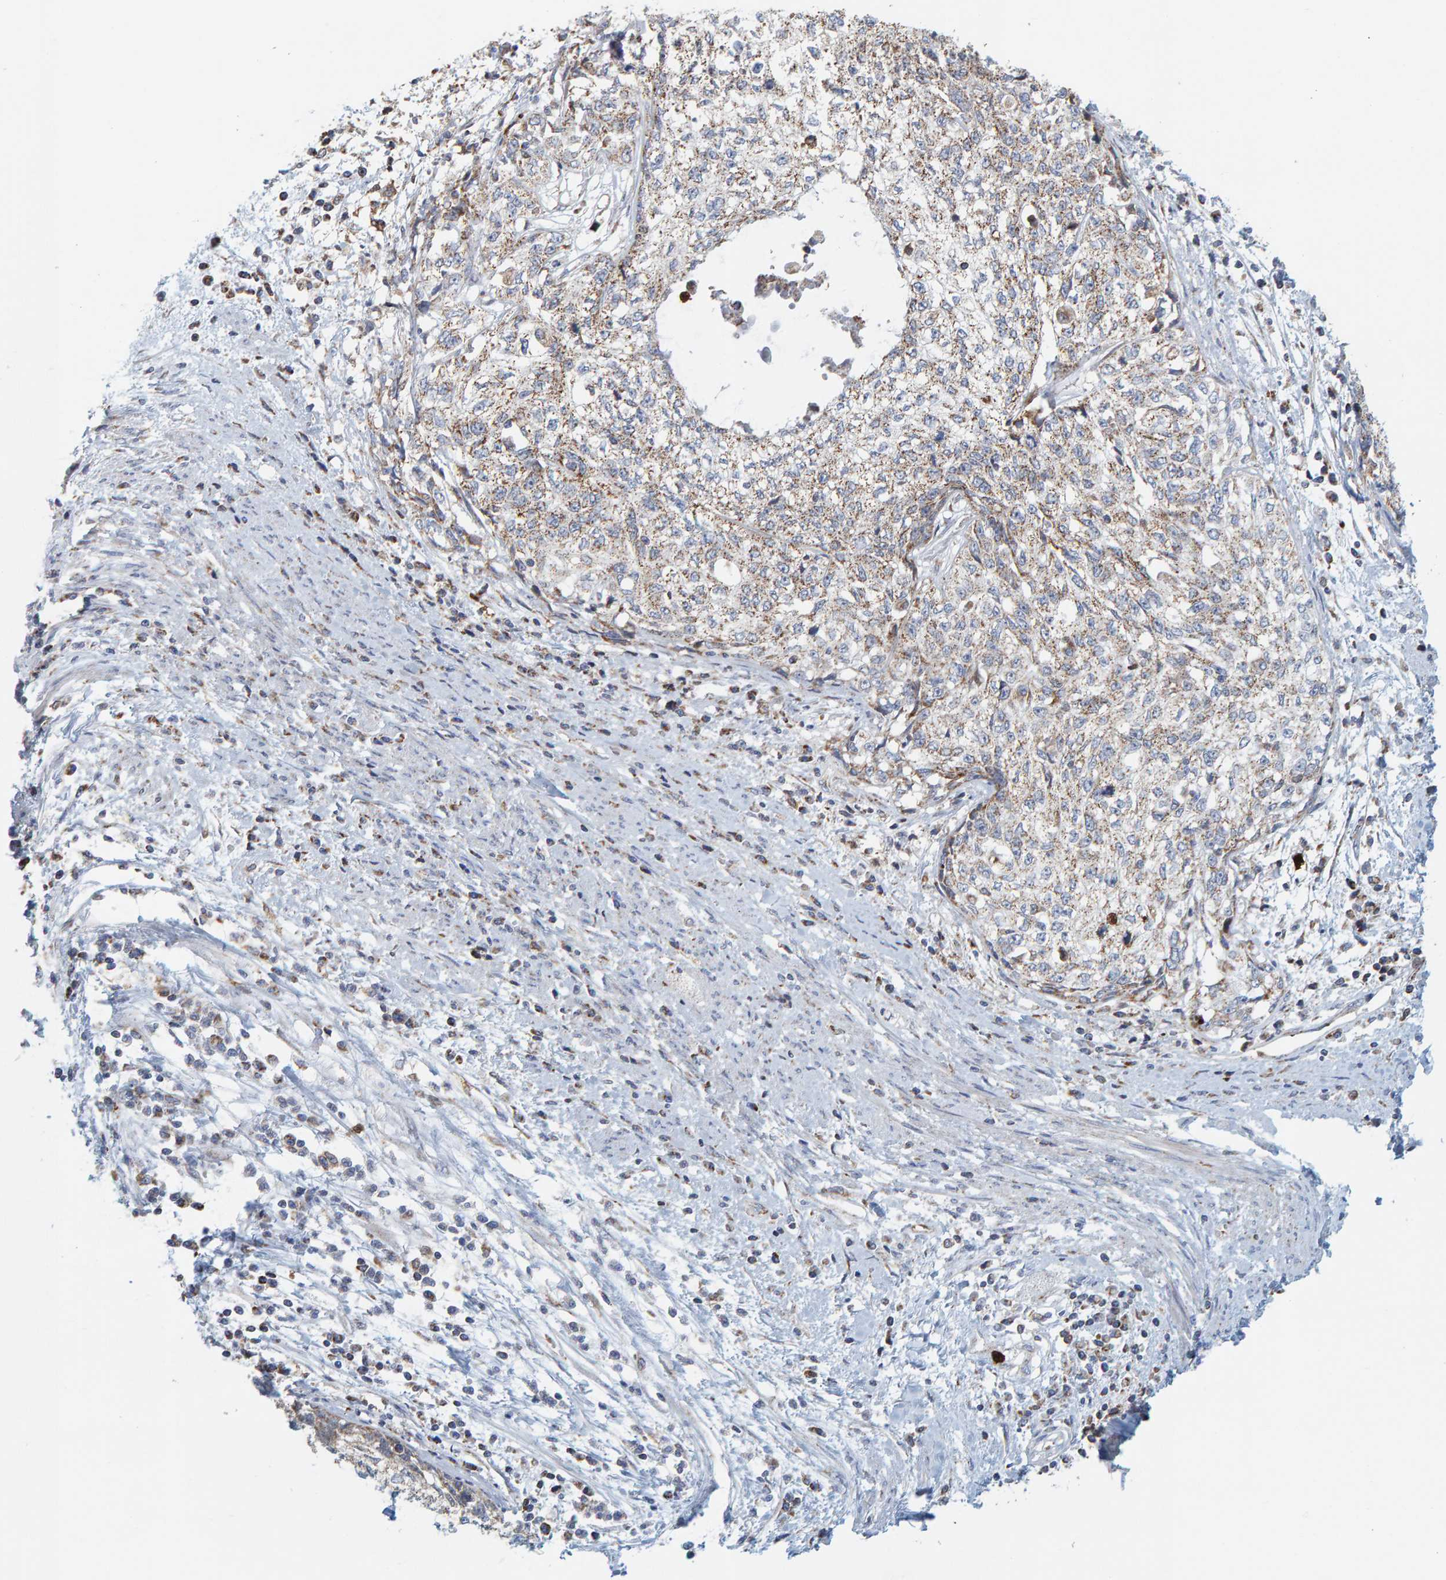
{"staining": {"intensity": "weak", "quantity": ">75%", "location": "cytoplasmic/membranous"}, "tissue": "cervical cancer", "cell_type": "Tumor cells", "image_type": "cancer", "snomed": [{"axis": "morphology", "description": "Squamous cell carcinoma, NOS"}, {"axis": "topography", "description": "Cervix"}], "caption": "IHC staining of squamous cell carcinoma (cervical), which exhibits low levels of weak cytoplasmic/membranous expression in about >75% of tumor cells indicating weak cytoplasmic/membranous protein staining. The staining was performed using DAB (brown) for protein detection and nuclei were counterstained in hematoxylin (blue).", "gene": "B9D1", "patient": {"sex": "female", "age": 57}}